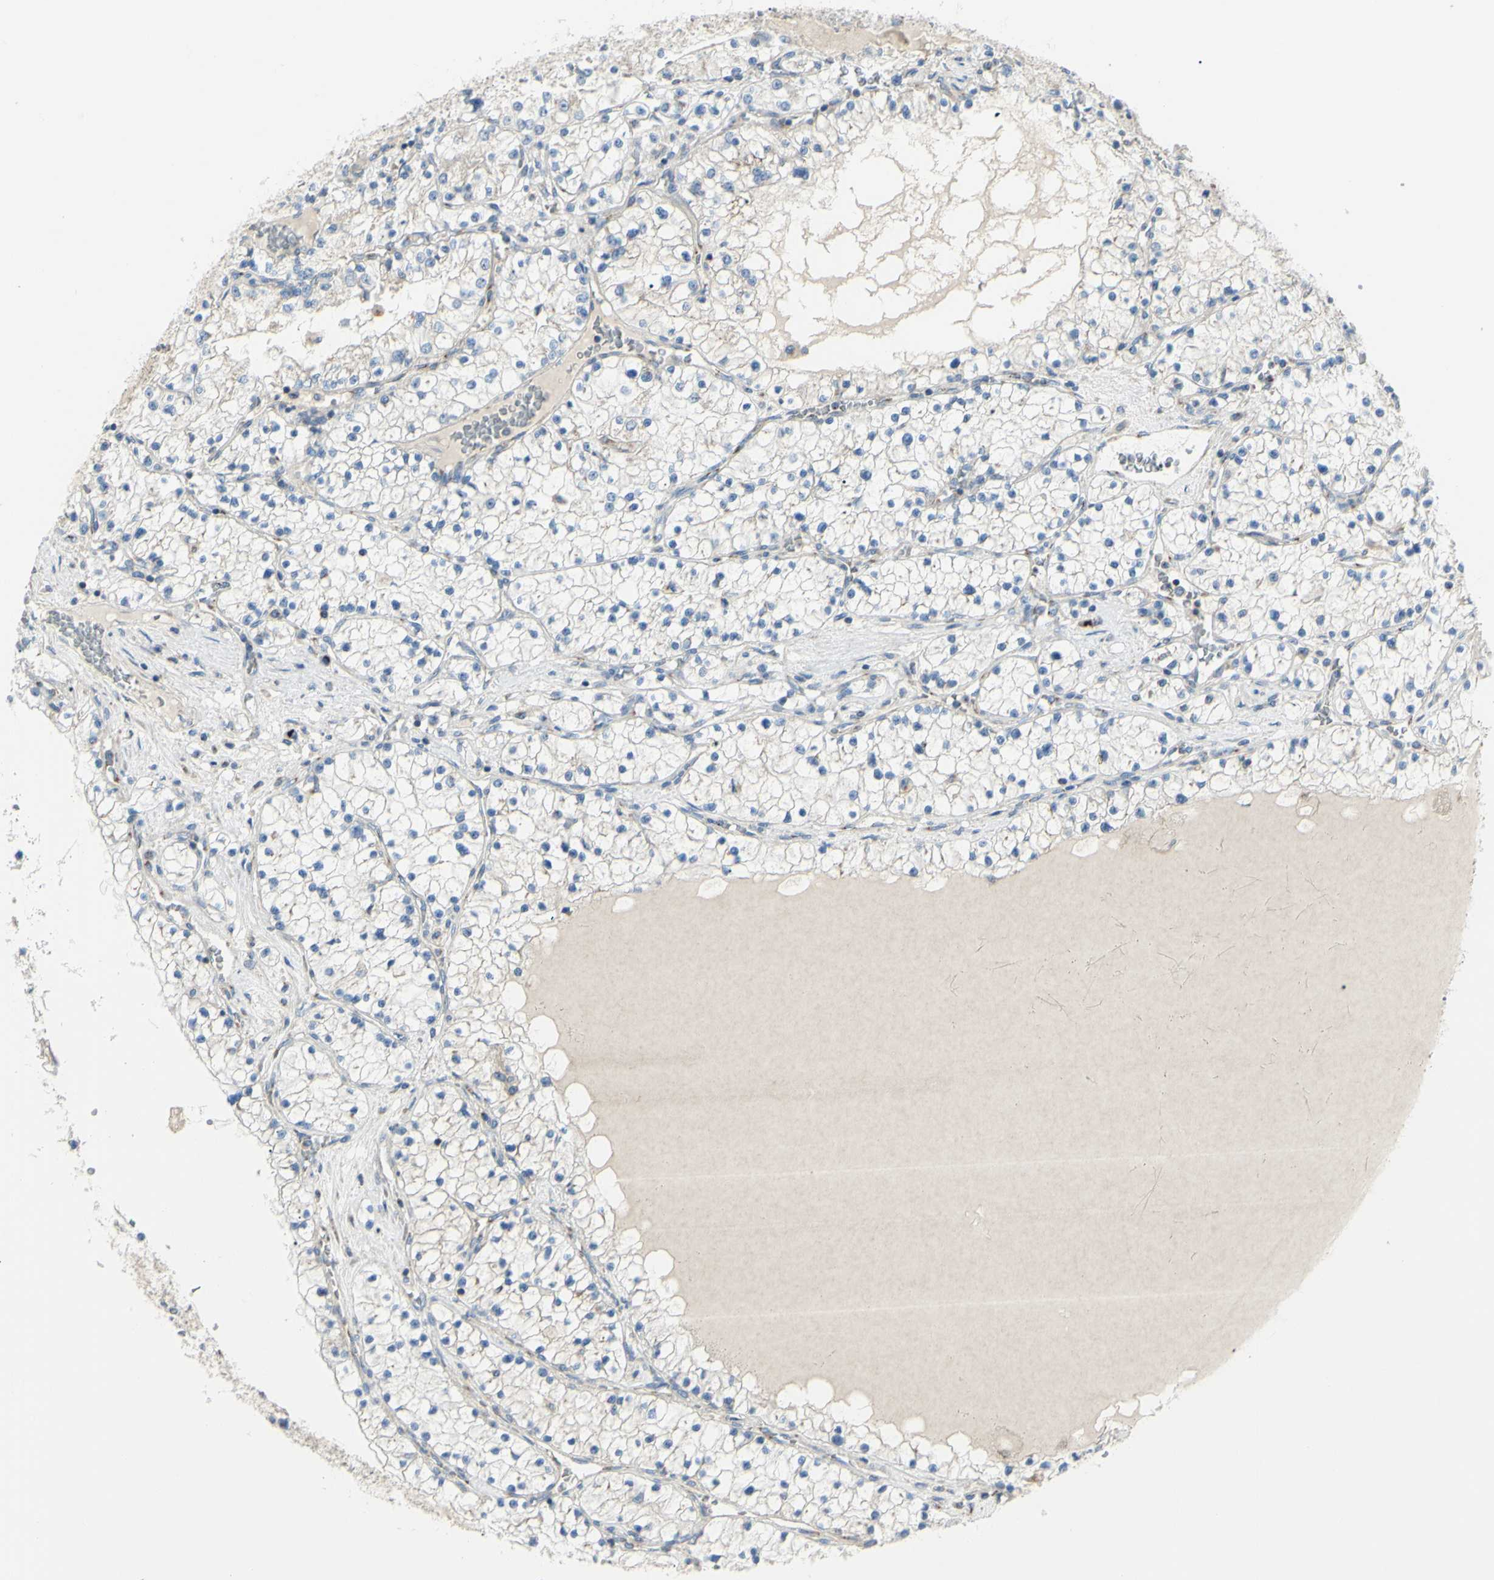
{"staining": {"intensity": "weak", "quantity": "<25%", "location": "cytoplasmic/membranous"}, "tissue": "renal cancer", "cell_type": "Tumor cells", "image_type": "cancer", "snomed": [{"axis": "morphology", "description": "Adenocarcinoma, NOS"}, {"axis": "topography", "description": "Kidney"}], "caption": "Renal cancer was stained to show a protein in brown. There is no significant staining in tumor cells.", "gene": "B4GALT3", "patient": {"sex": "male", "age": 68}}